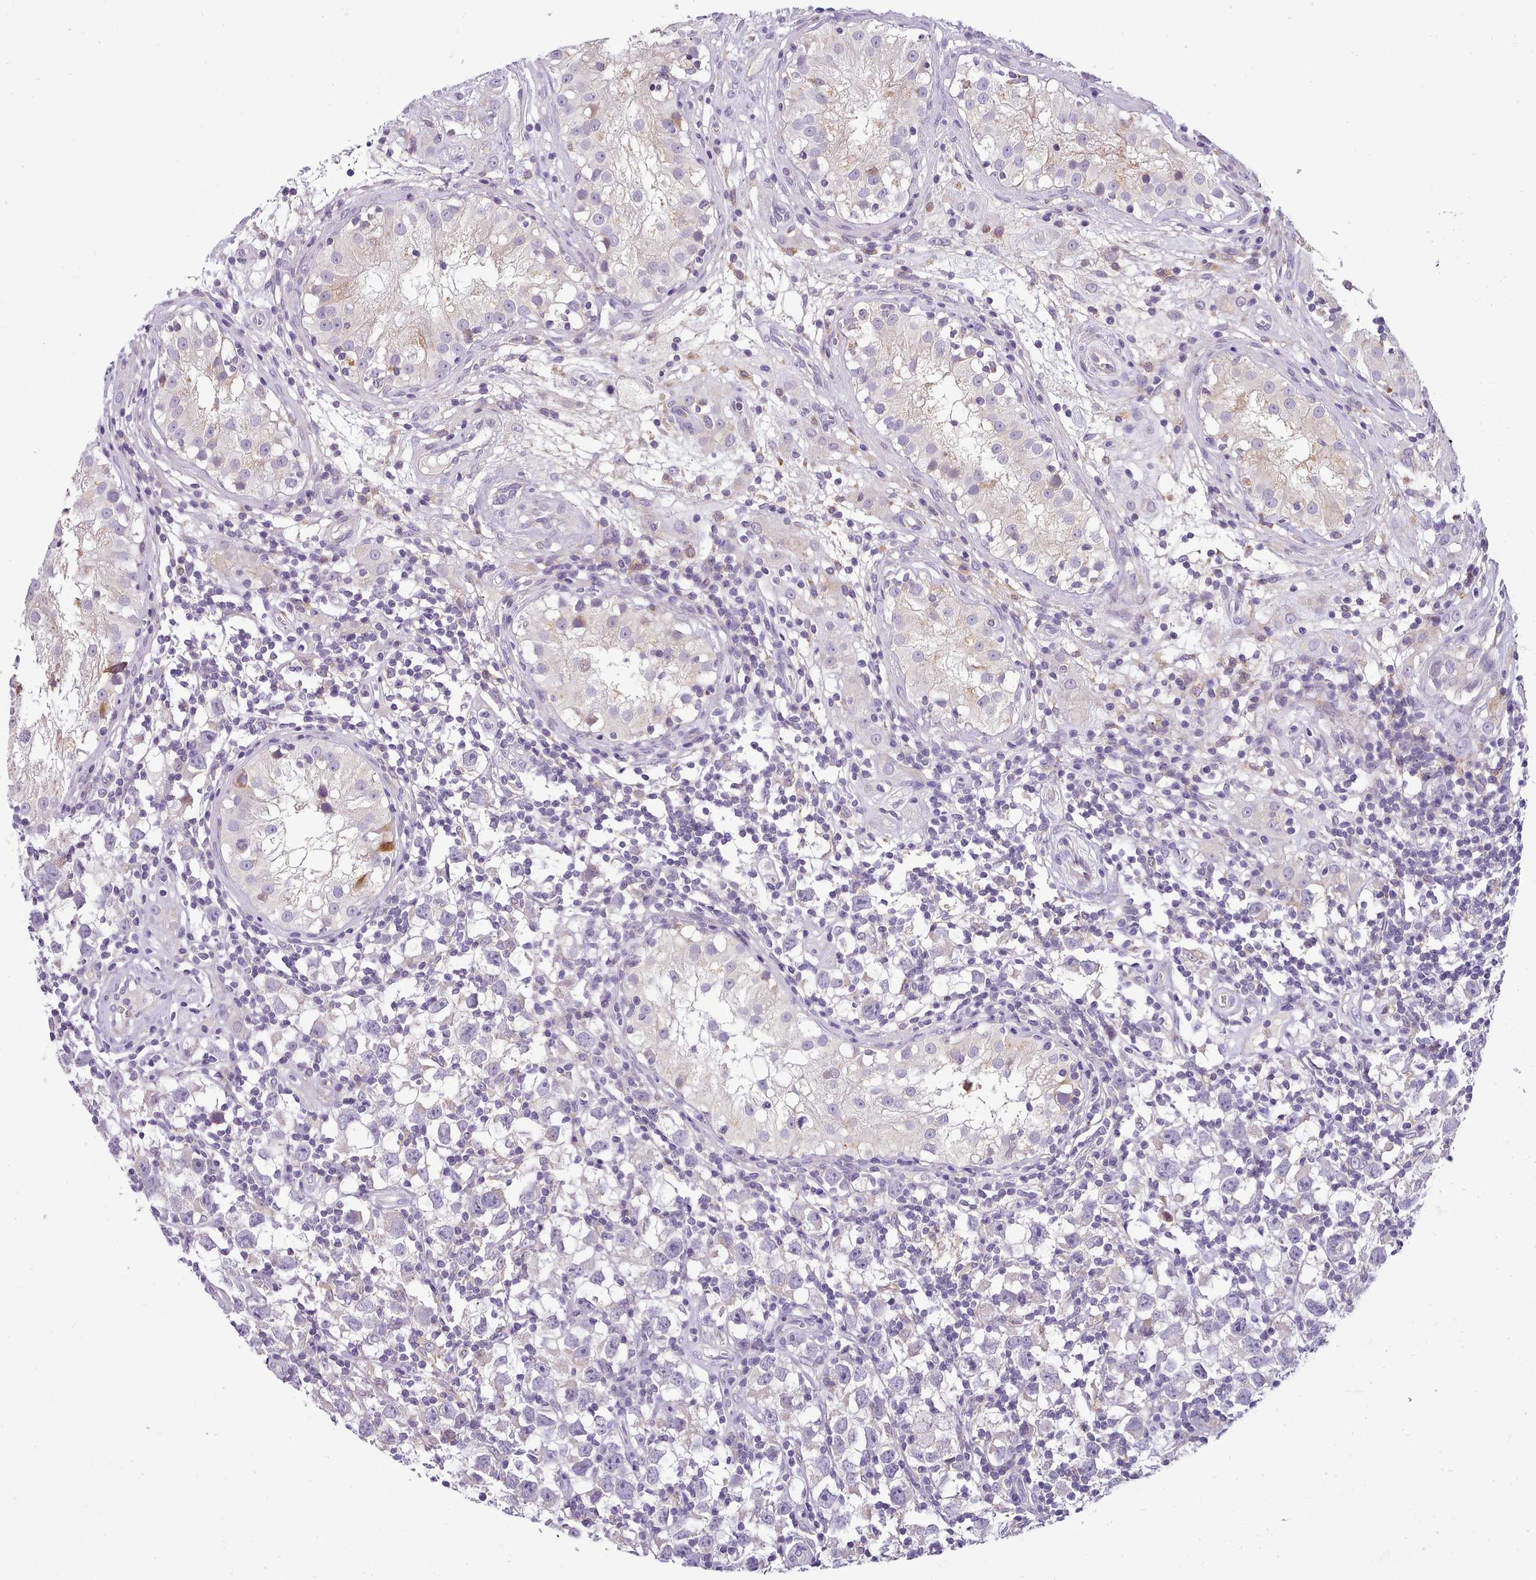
{"staining": {"intensity": "negative", "quantity": "none", "location": "none"}, "tissue": "testis cancer", "cell_type": "Tumor cells", "image_type": "cancer", "snomed": [{"axis": "morphology", "description": "Seminoma, NOS"}, {"axis": "morphology", "description": "Carcinoma, Embryonal, NOS"}, {"axis": "topography", "description": "Testis"}], "caption": "An immunohistochemistry histopathology image of testis seminoma is shown. There is no staining in tumor cells of testis seminoma.", "gene": "FAM83E", "patient": {"sex": "male", "age": 29}}